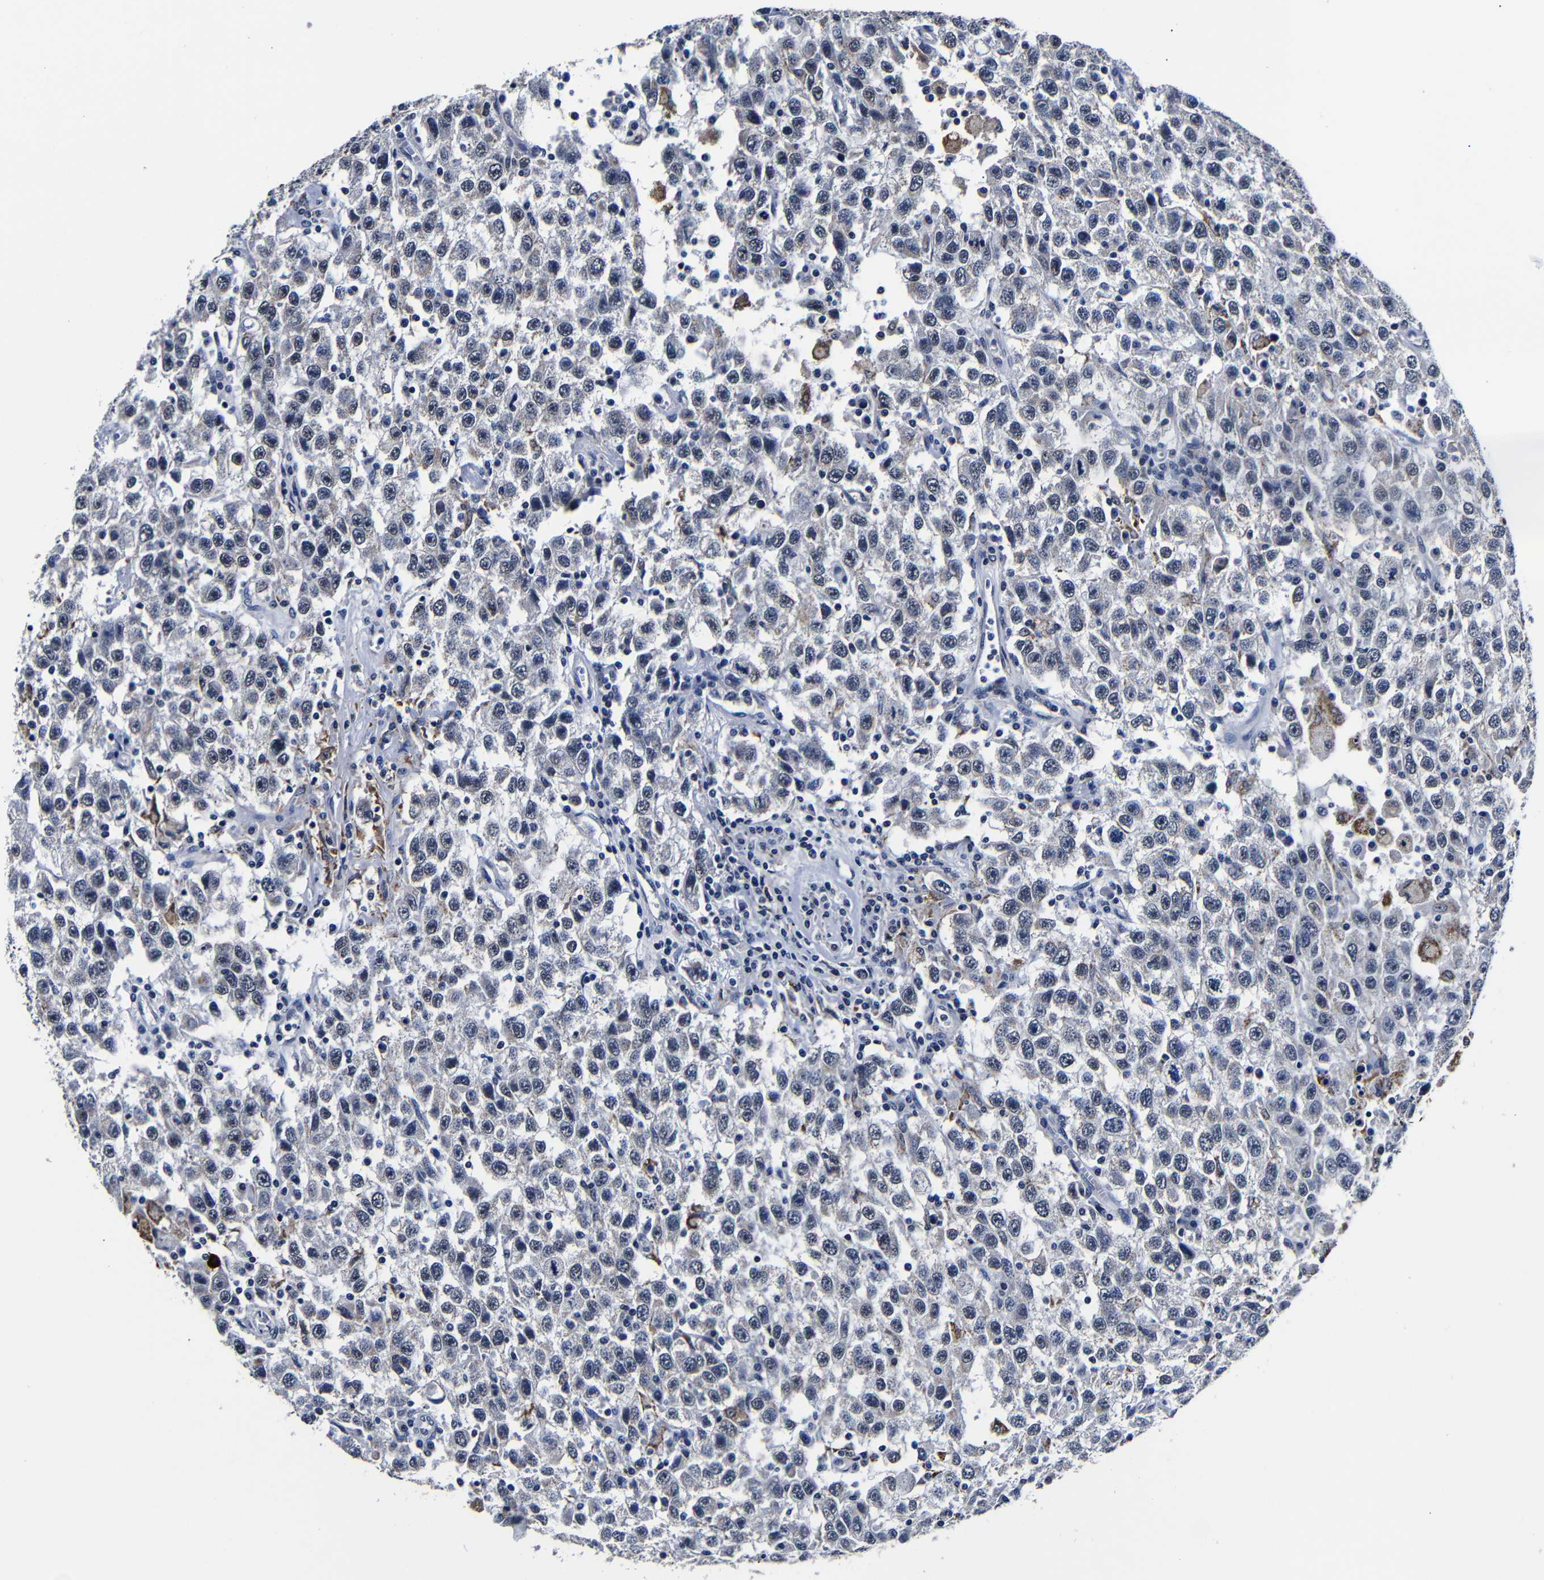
{"staining": {"intensity": "negative", "quantity": "none", "location": "none"}, "tissue": "testis cancer", "cell_type": "Tumor cells", "image_type": "cancer", "snomed": [{"axis": "morphology", "description": "Seminoma, NOS"}, {"axis": "topography", "description": "Testis"}], "caption": "Image shows no protein expression in tumor cells of testis cancer tissue.", "gene": "DEPP1", "patient": {"sex": "male", "age": 41}}